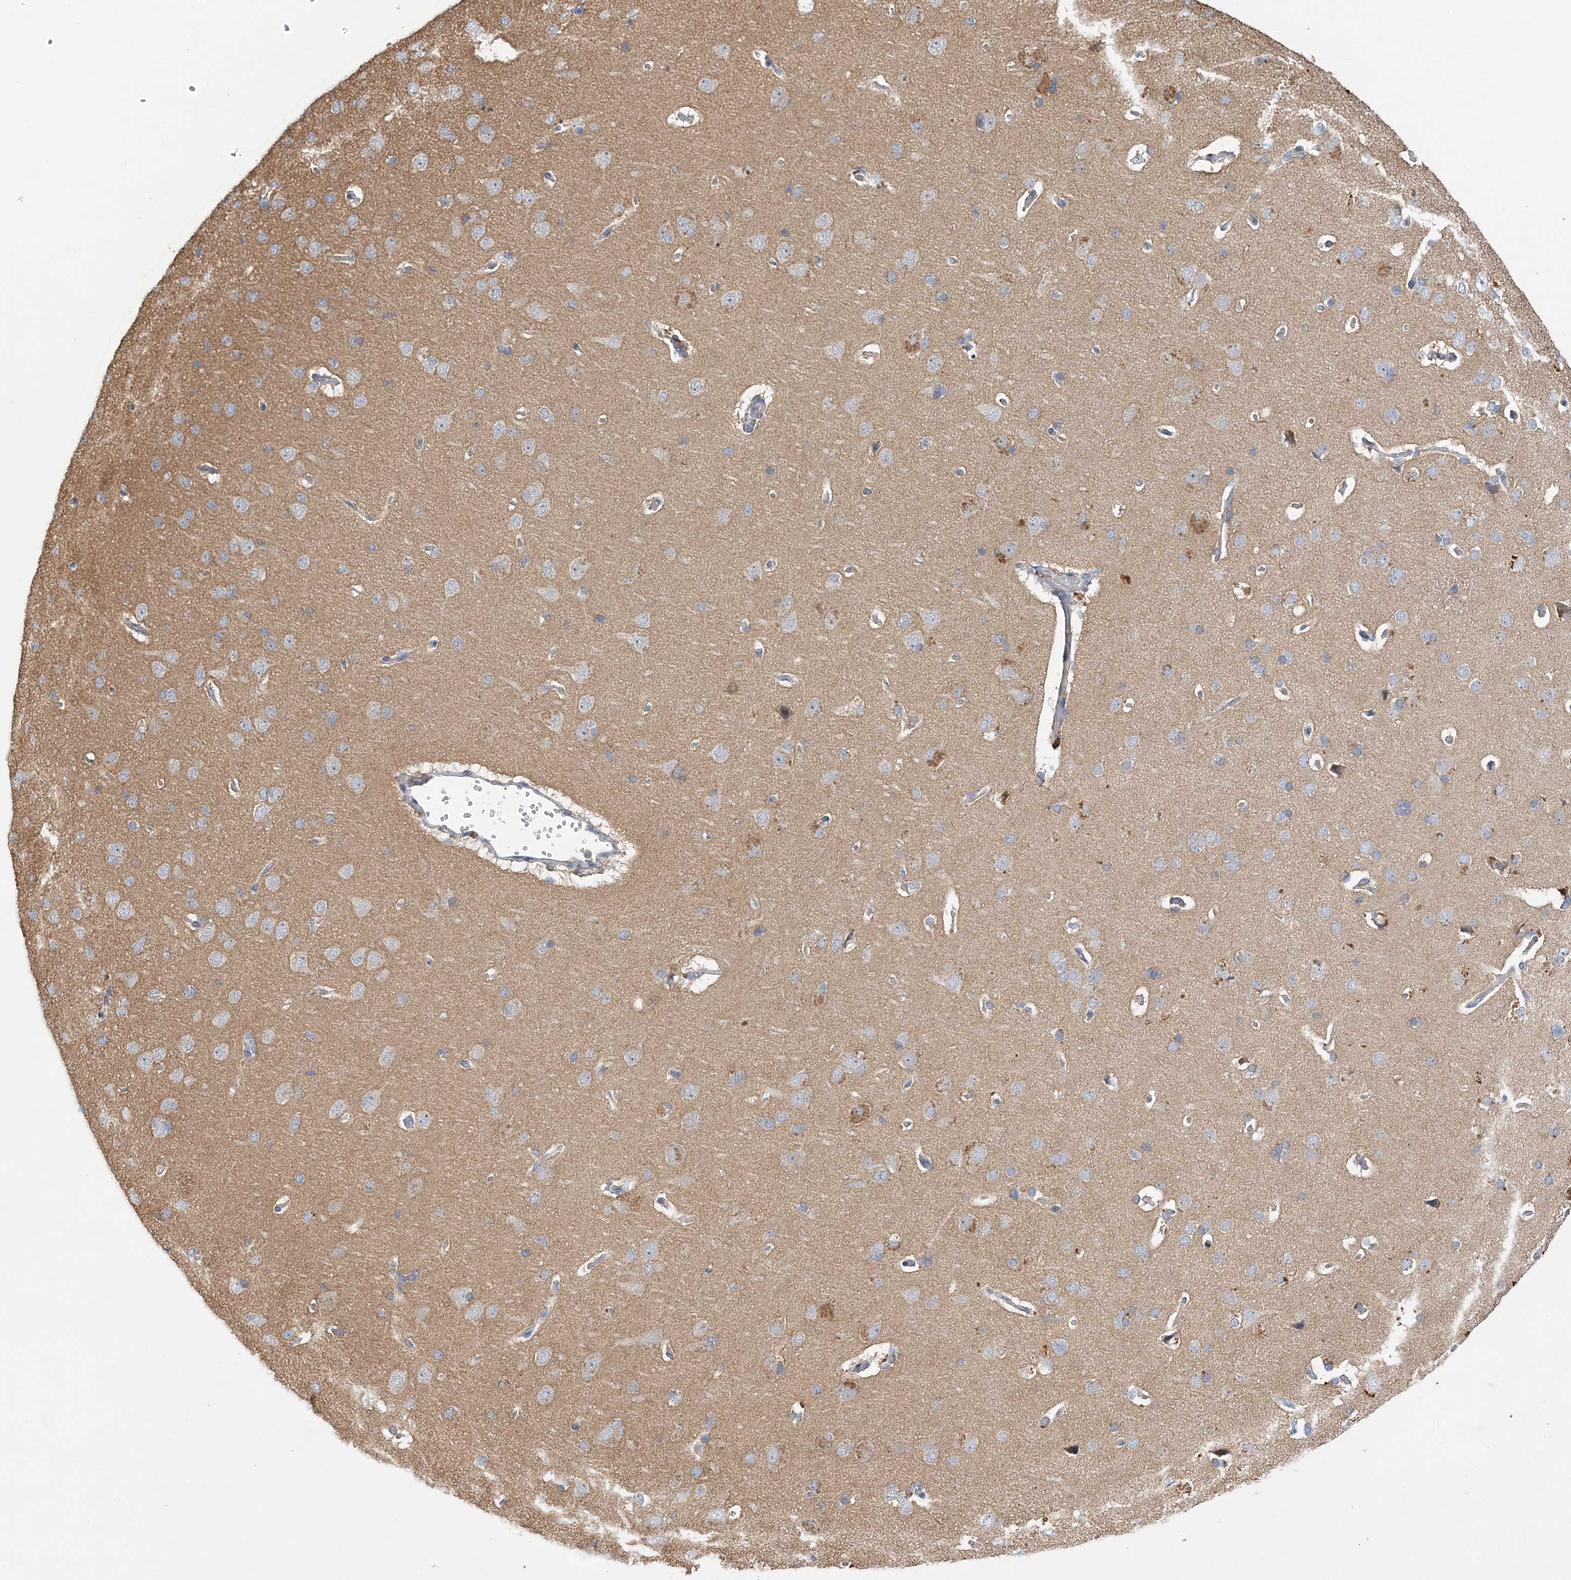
{"staining": {"intensity": "negative", "quantity": "none", "location": "none"}, "tissue": "cerebral cortex", "cell_type": "Endothelial cells", "image_type": "normal", "snomed": [{"axis": "morphology", "description": "Normal tissue, NOS"}, {"axis": "topography", "description": "Cerebral cortex"}], "caption": "Endothelial cells show no significant positivity in normal cerebral cortex.", "gene": "TTC32", "patient": {"sex": "male", "age": 62}}